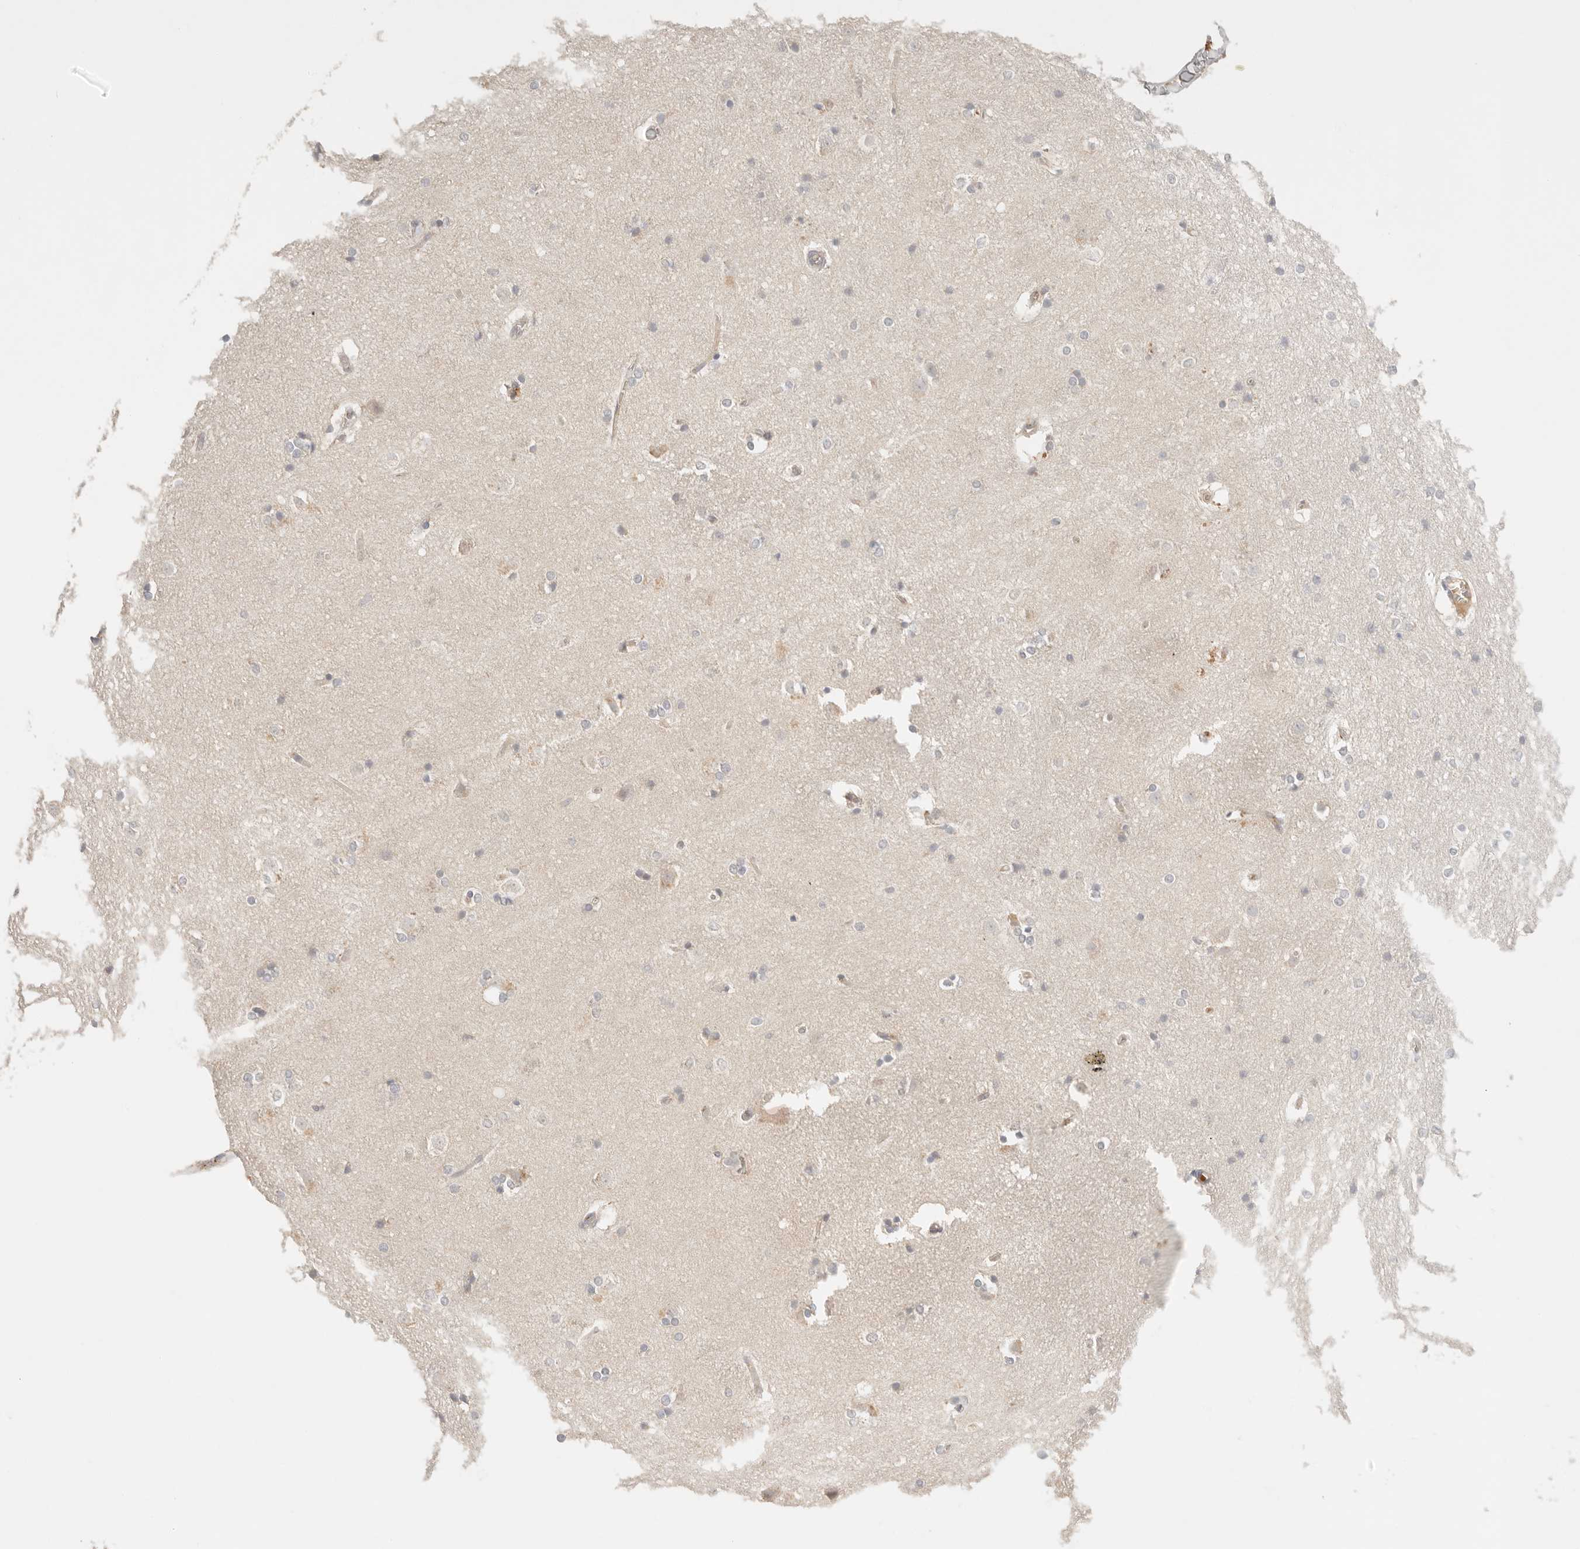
{"staining": {"intensity": "negative", "quantity": "none", "location": "none"}, "tissue": "caudate", "cell_type": "Glial cells", "image_type": "normal", "snomed": [{"axis": "morphology", "description": "Normal tissue, NOS"}, {"axis": "topography", "description": "Lateral ventricle wall"}], "caption": "Unremarkable caudate was stained to show a protein in brown. There is no significant expression in glial cells. Brightfield microscopy of immunohistochemistry stained with DAB (3,3'-diaminobenzidine) (brown) and hematoxylin (blue), captured at high magnification.", "gene": "CEP120", "patient": {"sex": "female", "age": 19}}